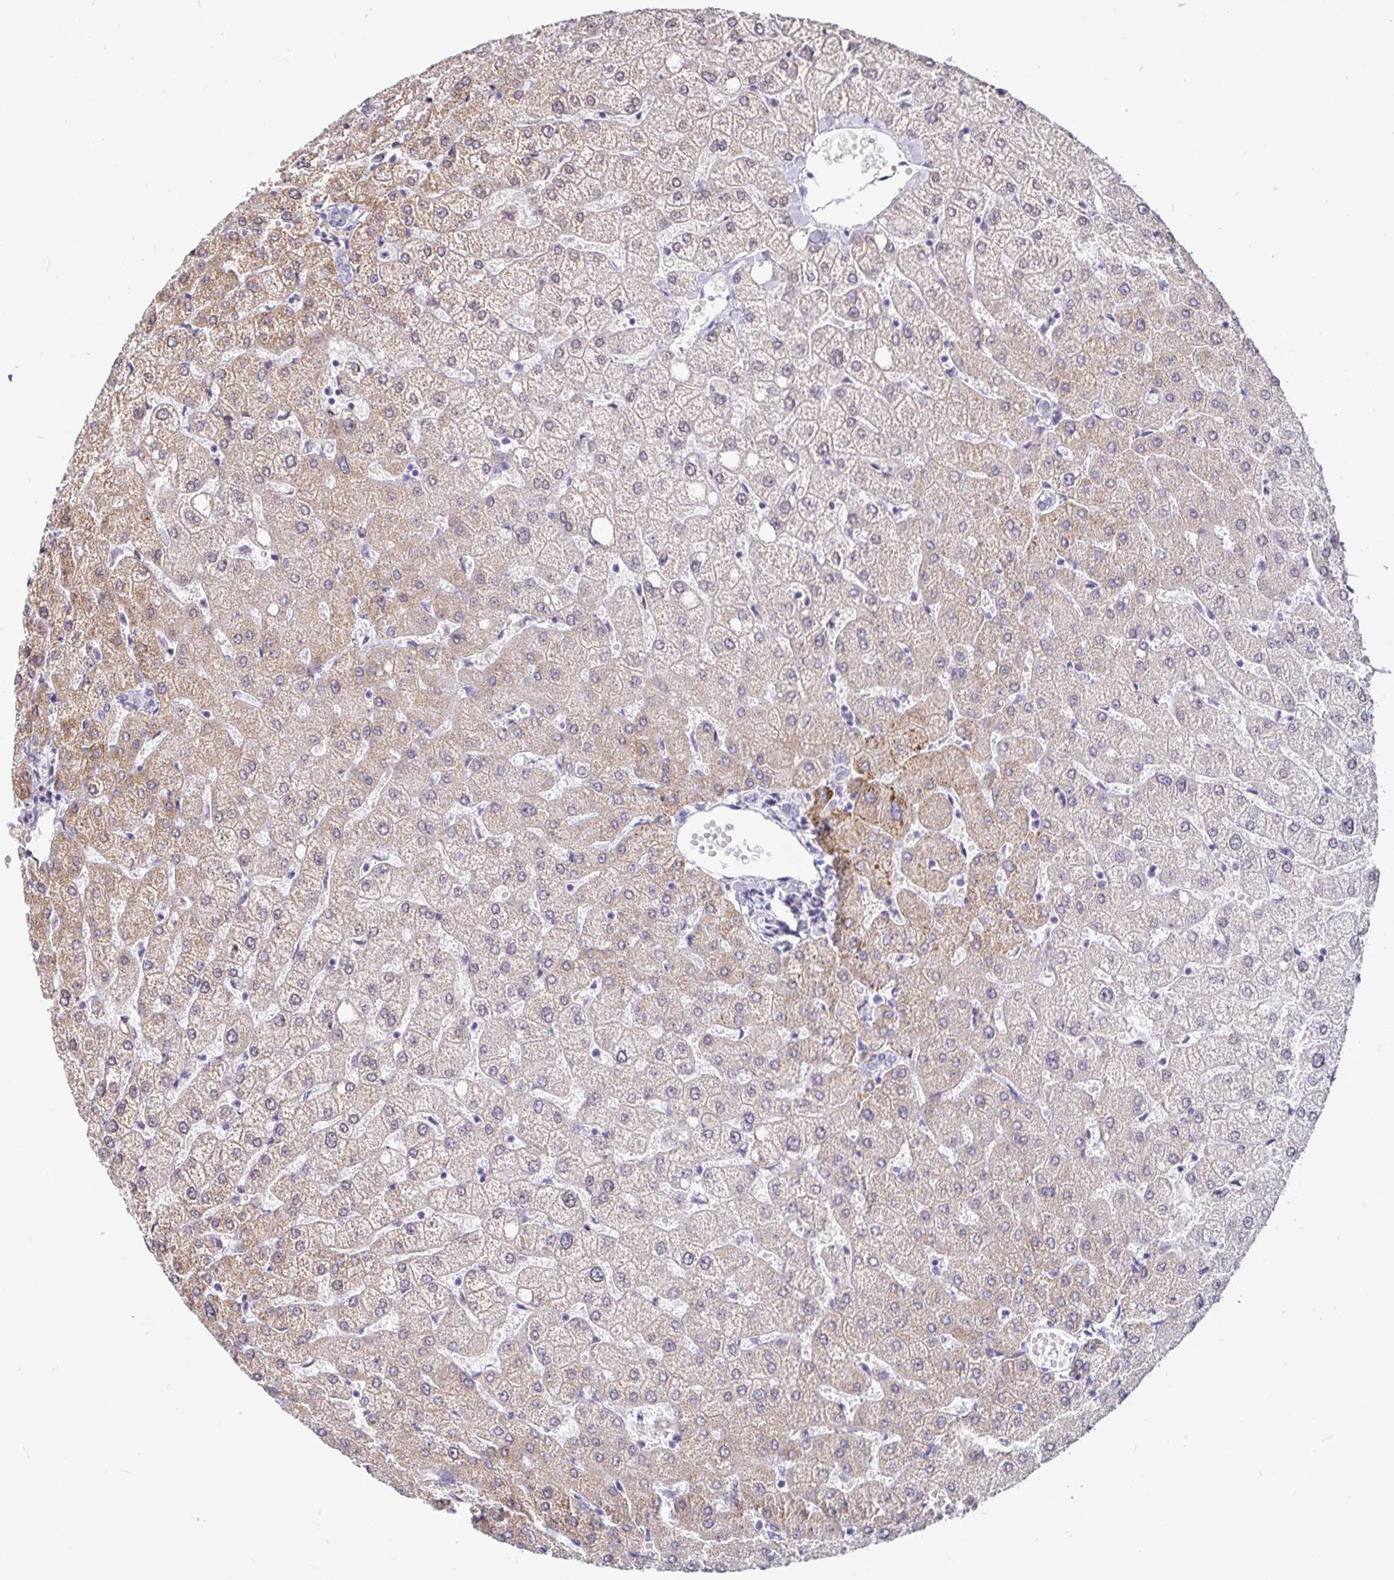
{"staining": {"intensity": "negative", "quantity": "none", "location": "none"}, "tissue": "liver", "cell_type": "Cholangiocytes", "image_type": "normal", "snomed": [{"axis": "morphology", "description": "Normal tissue, NOS"}, {"axis": "topography", "description": "Liver"}], "caption": "The immunohistochemistry histopathology image has no significant positivity in cholangiocytes of liver. Brightfield microscopy of immunohistochemistry (IHC) stained with DAB (3,3'-diaminobenzidine) (brown) and hematoxylin (blue), captured at high magnification.", "gene": "ANLN", "patient": {"sex": "female", "age": 54}}